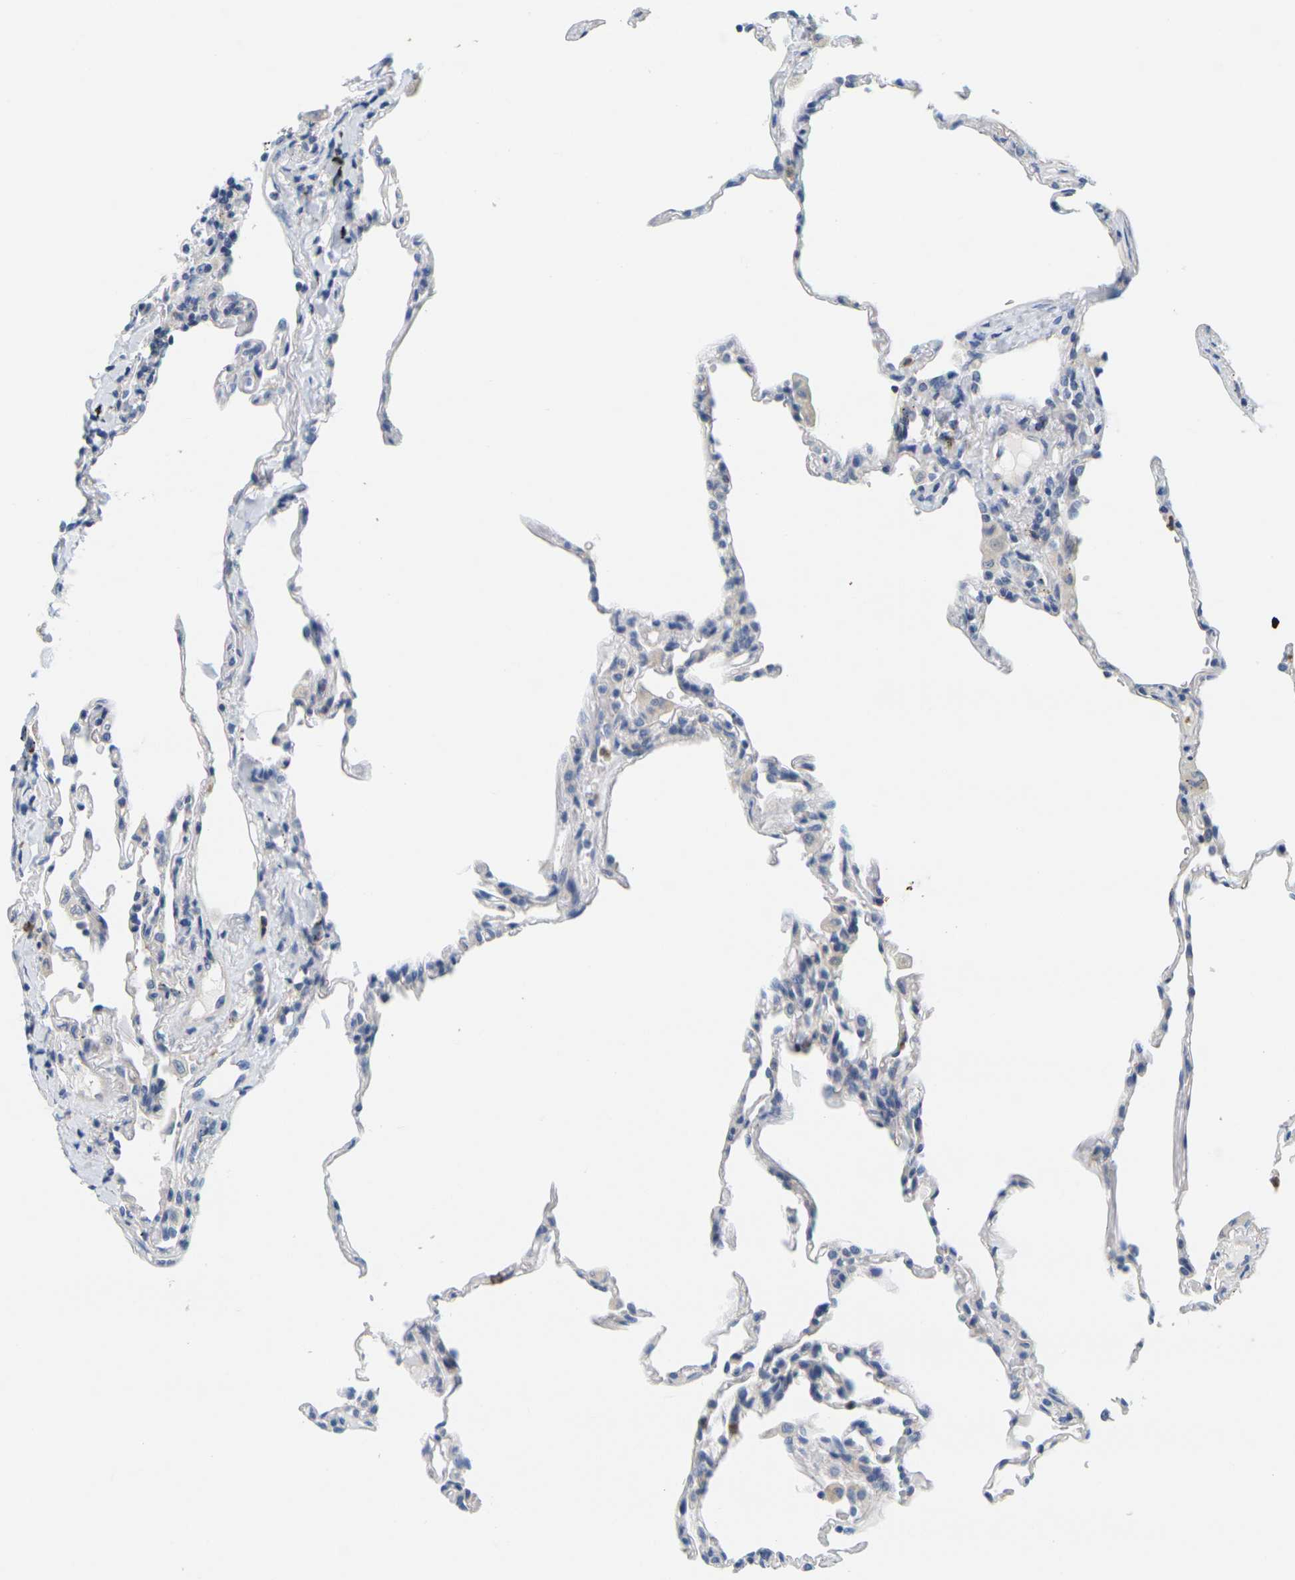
{"staining": {"intensity": "negative", "quantity": "none", "location": "none"}, "tissue": "lung", "cell_type": "Alveolar cells", "image_type": "normal", "snomed": [{"axis": "morphology", "description": "Normal tissue, NOS"}, {"axis": "topography", "description": "Lung"}], "caption": "IHC image of benign human lung stained for a protein (brown), which shows no expression in alveolar cells.", "gene": "KLK5", "patient": {"sex": "male", "age": 59}}